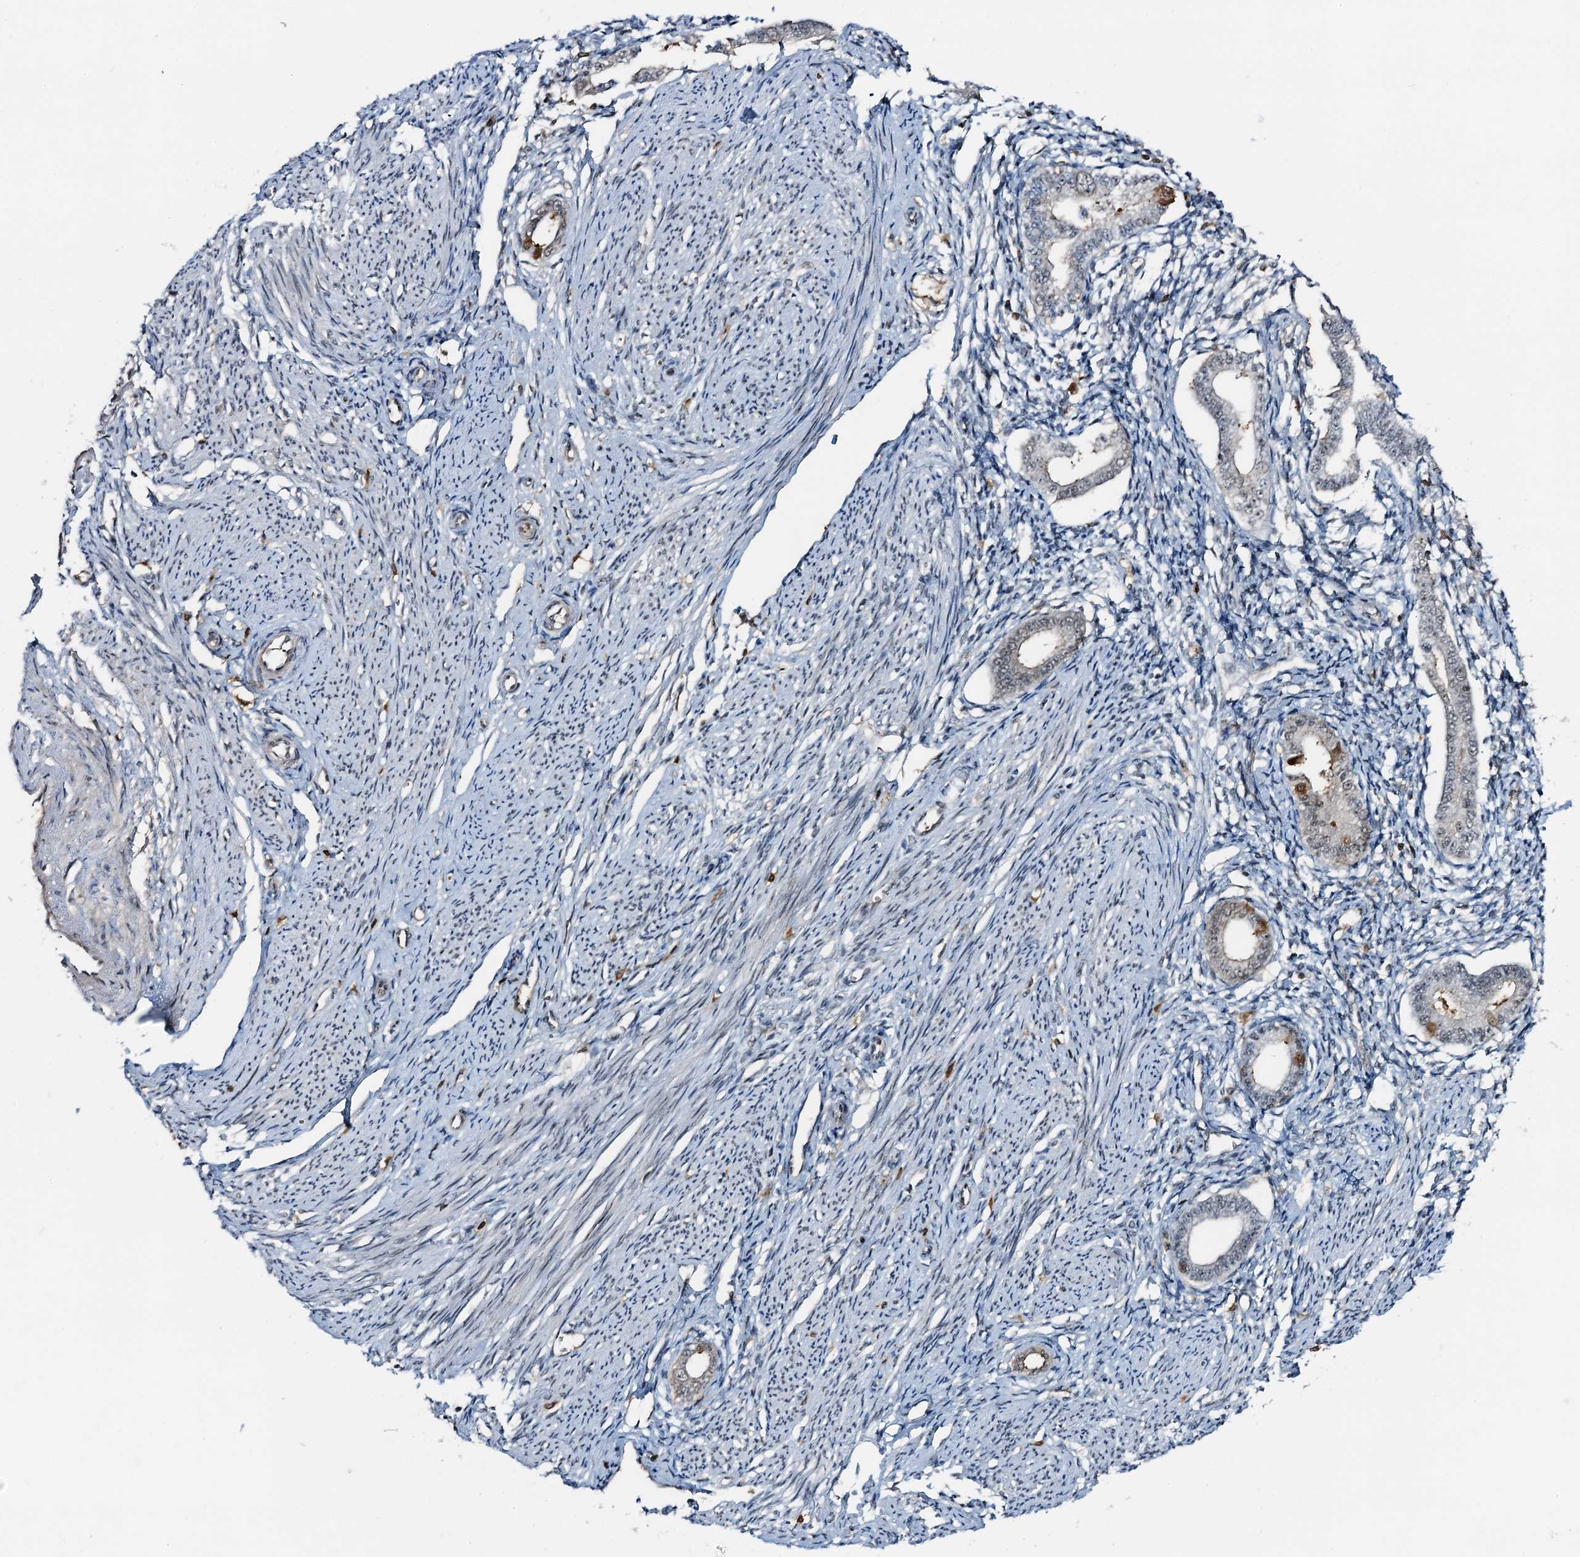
{"staining": {"intensity": "weak", "quantity": "<25%", "location": "nuclear"}, "tissue": "endometrium", "cell_type": "Cells in endometrial stroma", "image_type": "normal", "snomed": [{"axis": "morphology", "description": "Normal tissue, NOS"}, {"axis": "topography", "description": "Endometrium"}], "caption": "Cells in endometrial stroma are negative for brown protein staining in normal endometrium.", "gene": "ZNF609", "patient": {"sex": "female", "age": 56}}